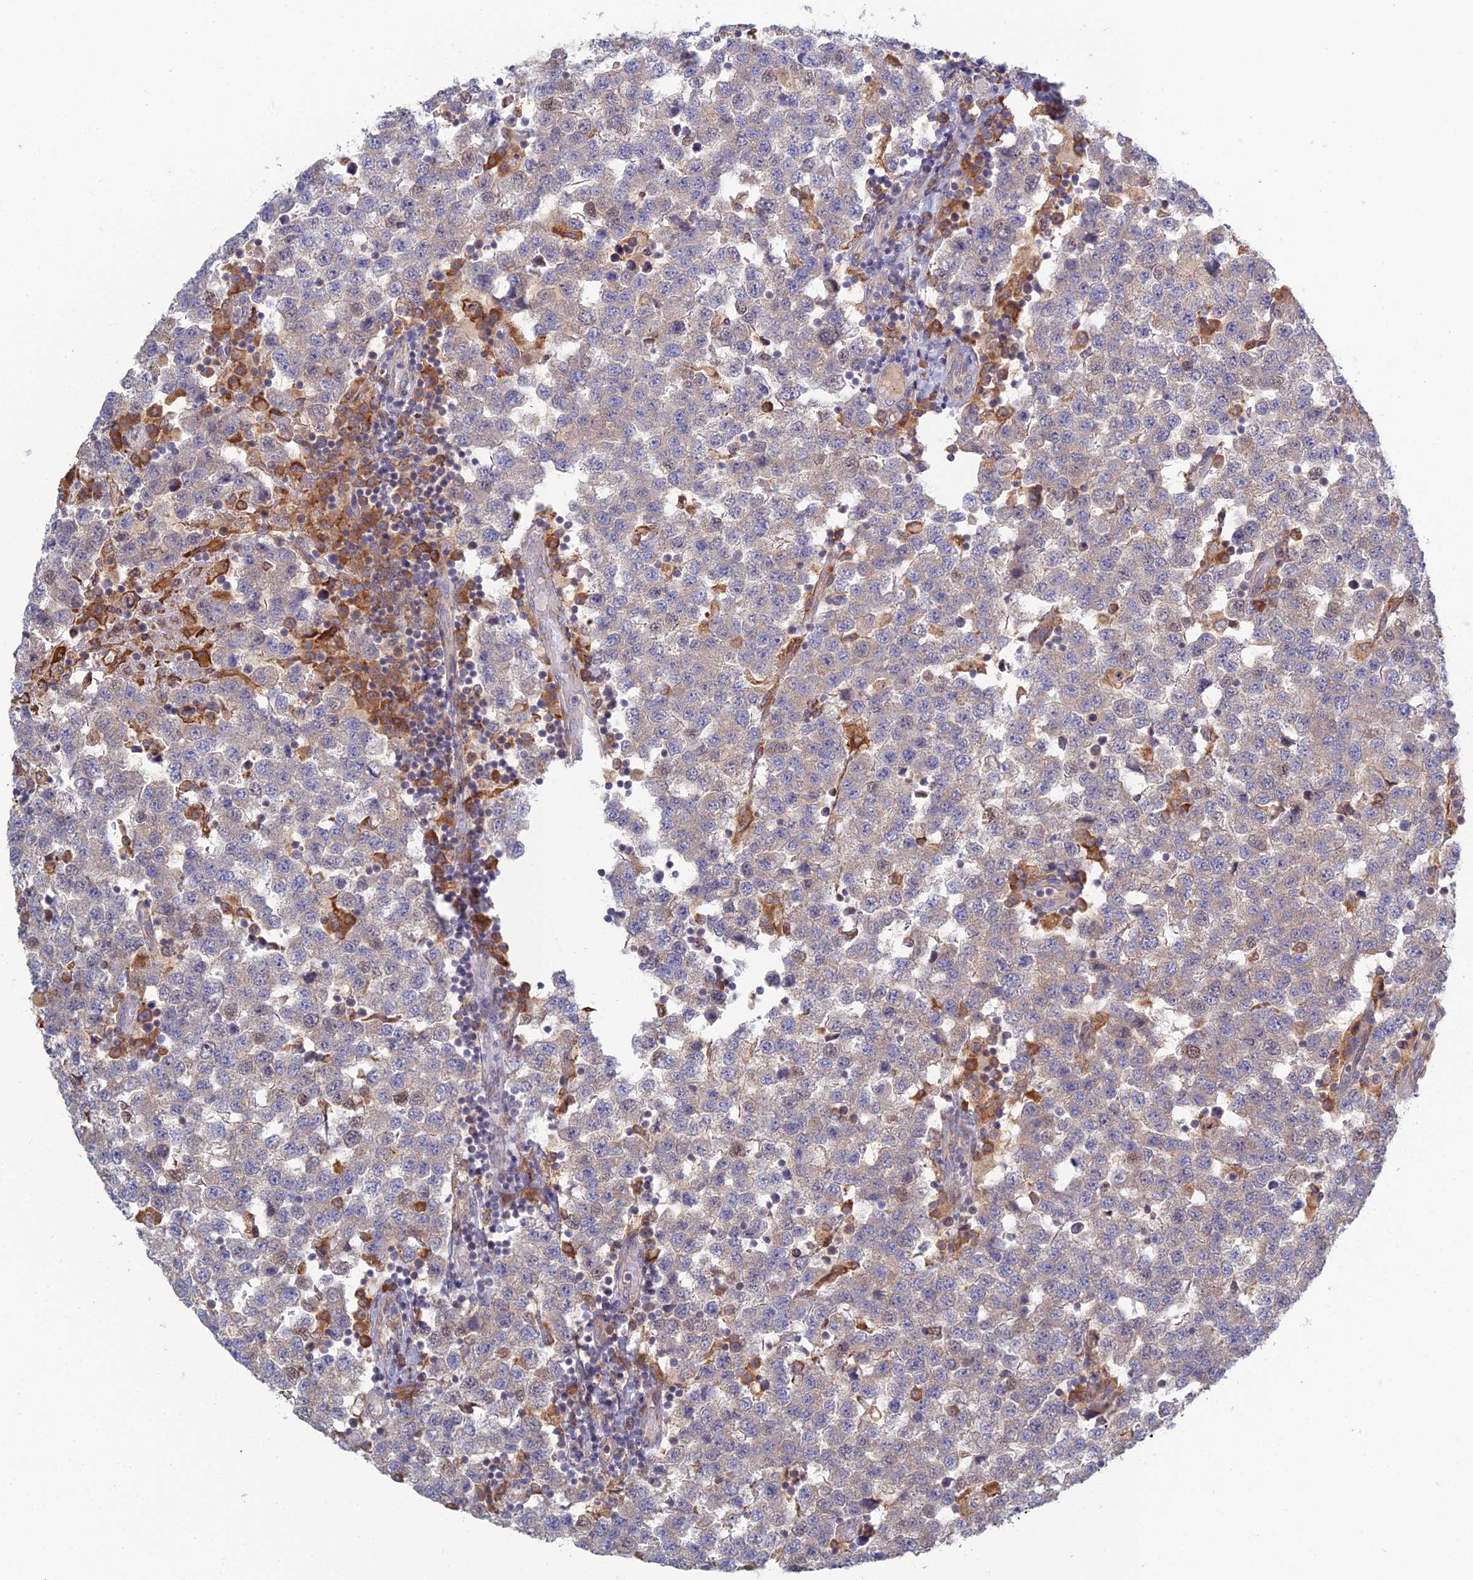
{"staining": {"intensity": "weak", "quantity": "25%-75%", "location": "cytoplasmic/membranous"}, "tissue": "testis cancer", "cell_type": "Tumor cells", "image_type": "cancer", "snomed": [{"axis": "morphology", "description": "Seminoma, NOS"}, {"axis": "topography", "description": "Testis"}], "caption": "Weak cytoplasmic/membranous protein expression is identified in about 25%-75% of tumor cells in testis seminoma. (IHC, brightfield microscopy, high magnification).", "gene": "TRAPPC6A", "patient": {"sex": "male", "age": 34}}